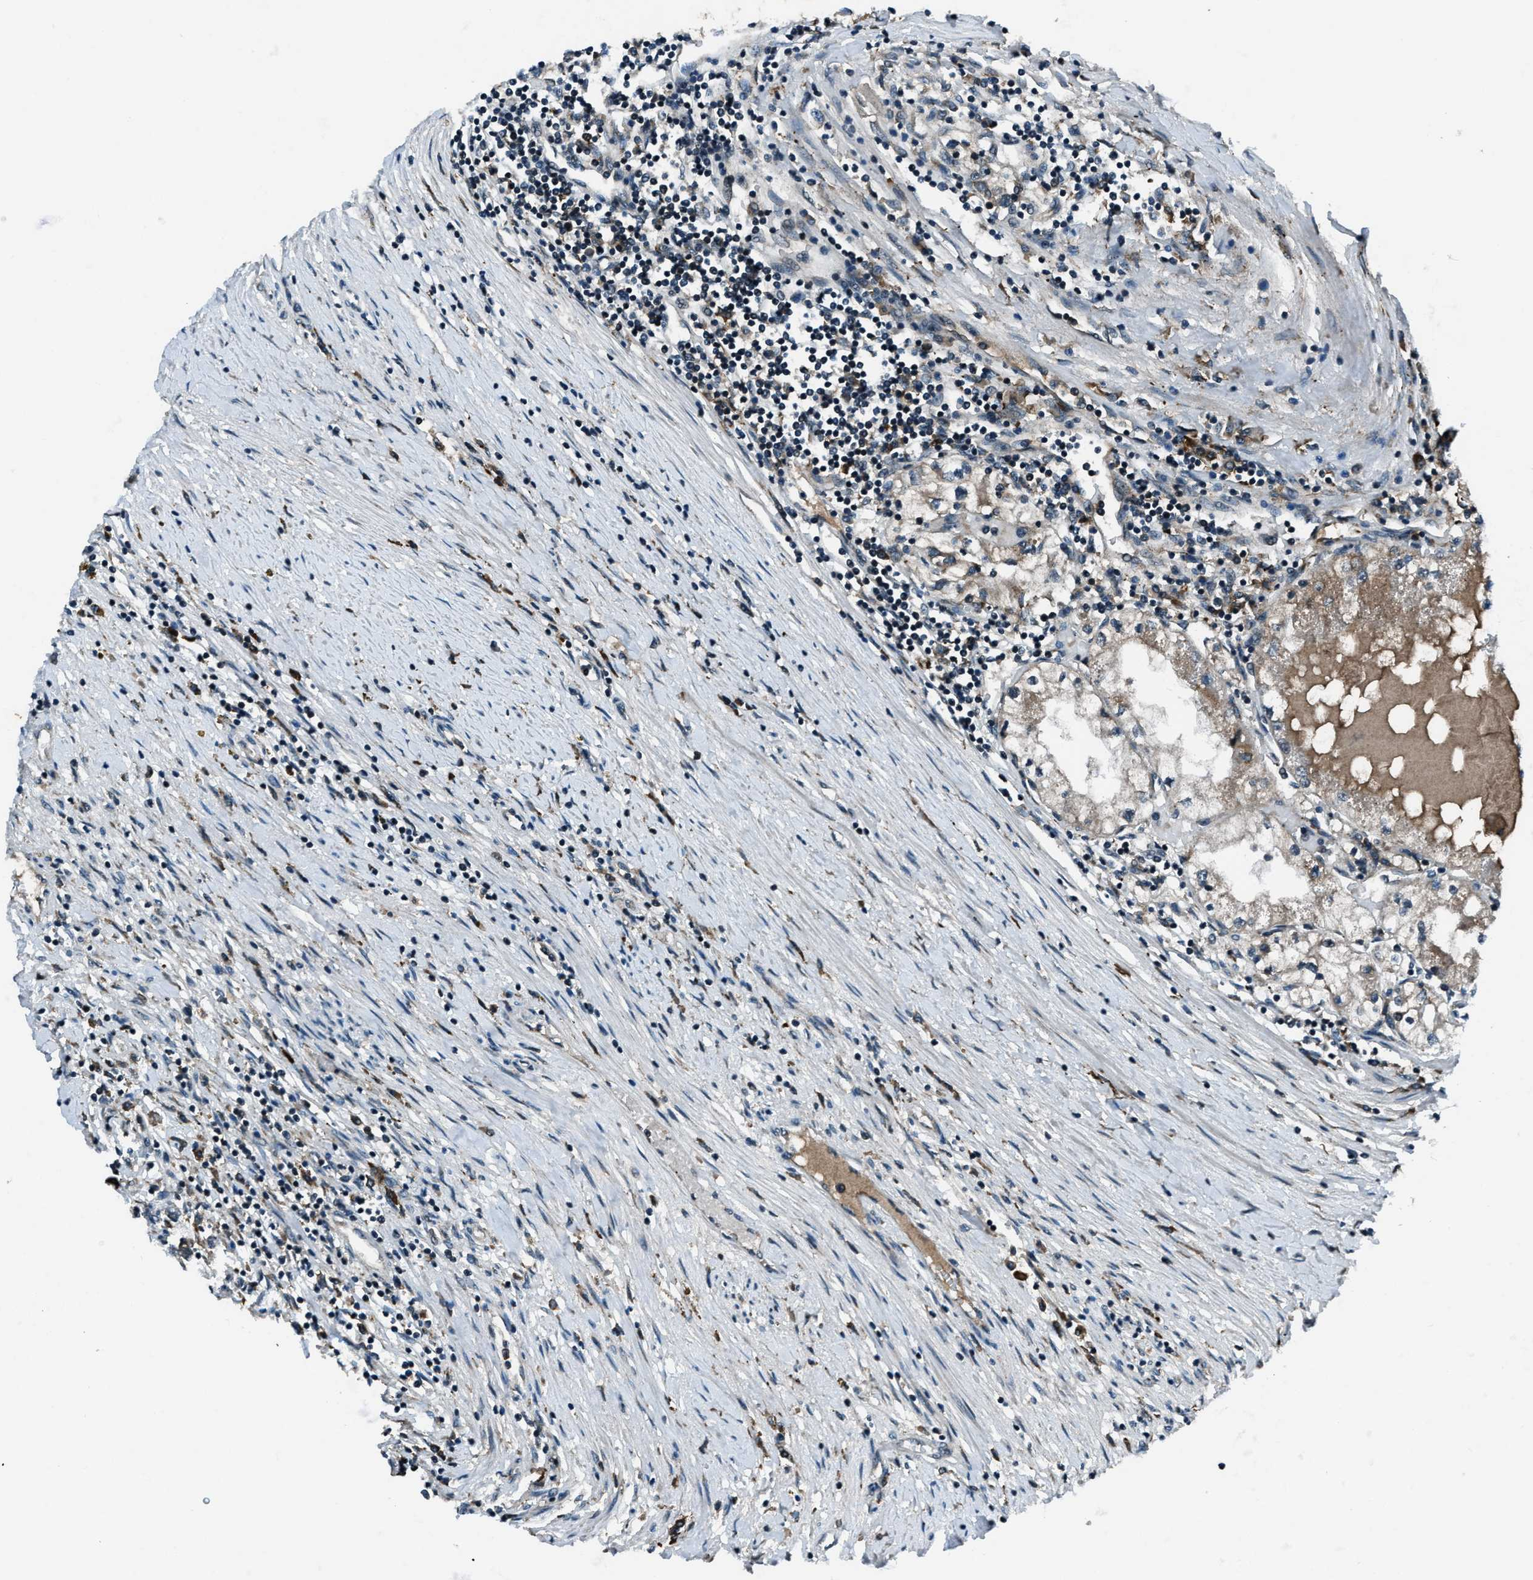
{"staining": {"intensity": "weak", "quantity": "<25%", "location": "cytoplasmic/membranous"}, "tissue": "renal cancer", "cell_type": "Tumor cells", "image_type": "cancer", "snomed": [{"axis": "morphology", "description": "Adenocarcinoma, NOS"}, {"axis": "topography", "description": "Kidney"}], "caption": "DAB (3,3'-diaminobenzidine) immunohistochemical staining of renal cancer (adenocarcinoma) exhibits no significant positivity in tumor cells.", "gene": "ACTL9", "patient": {"sex": "male", "age": 68}}